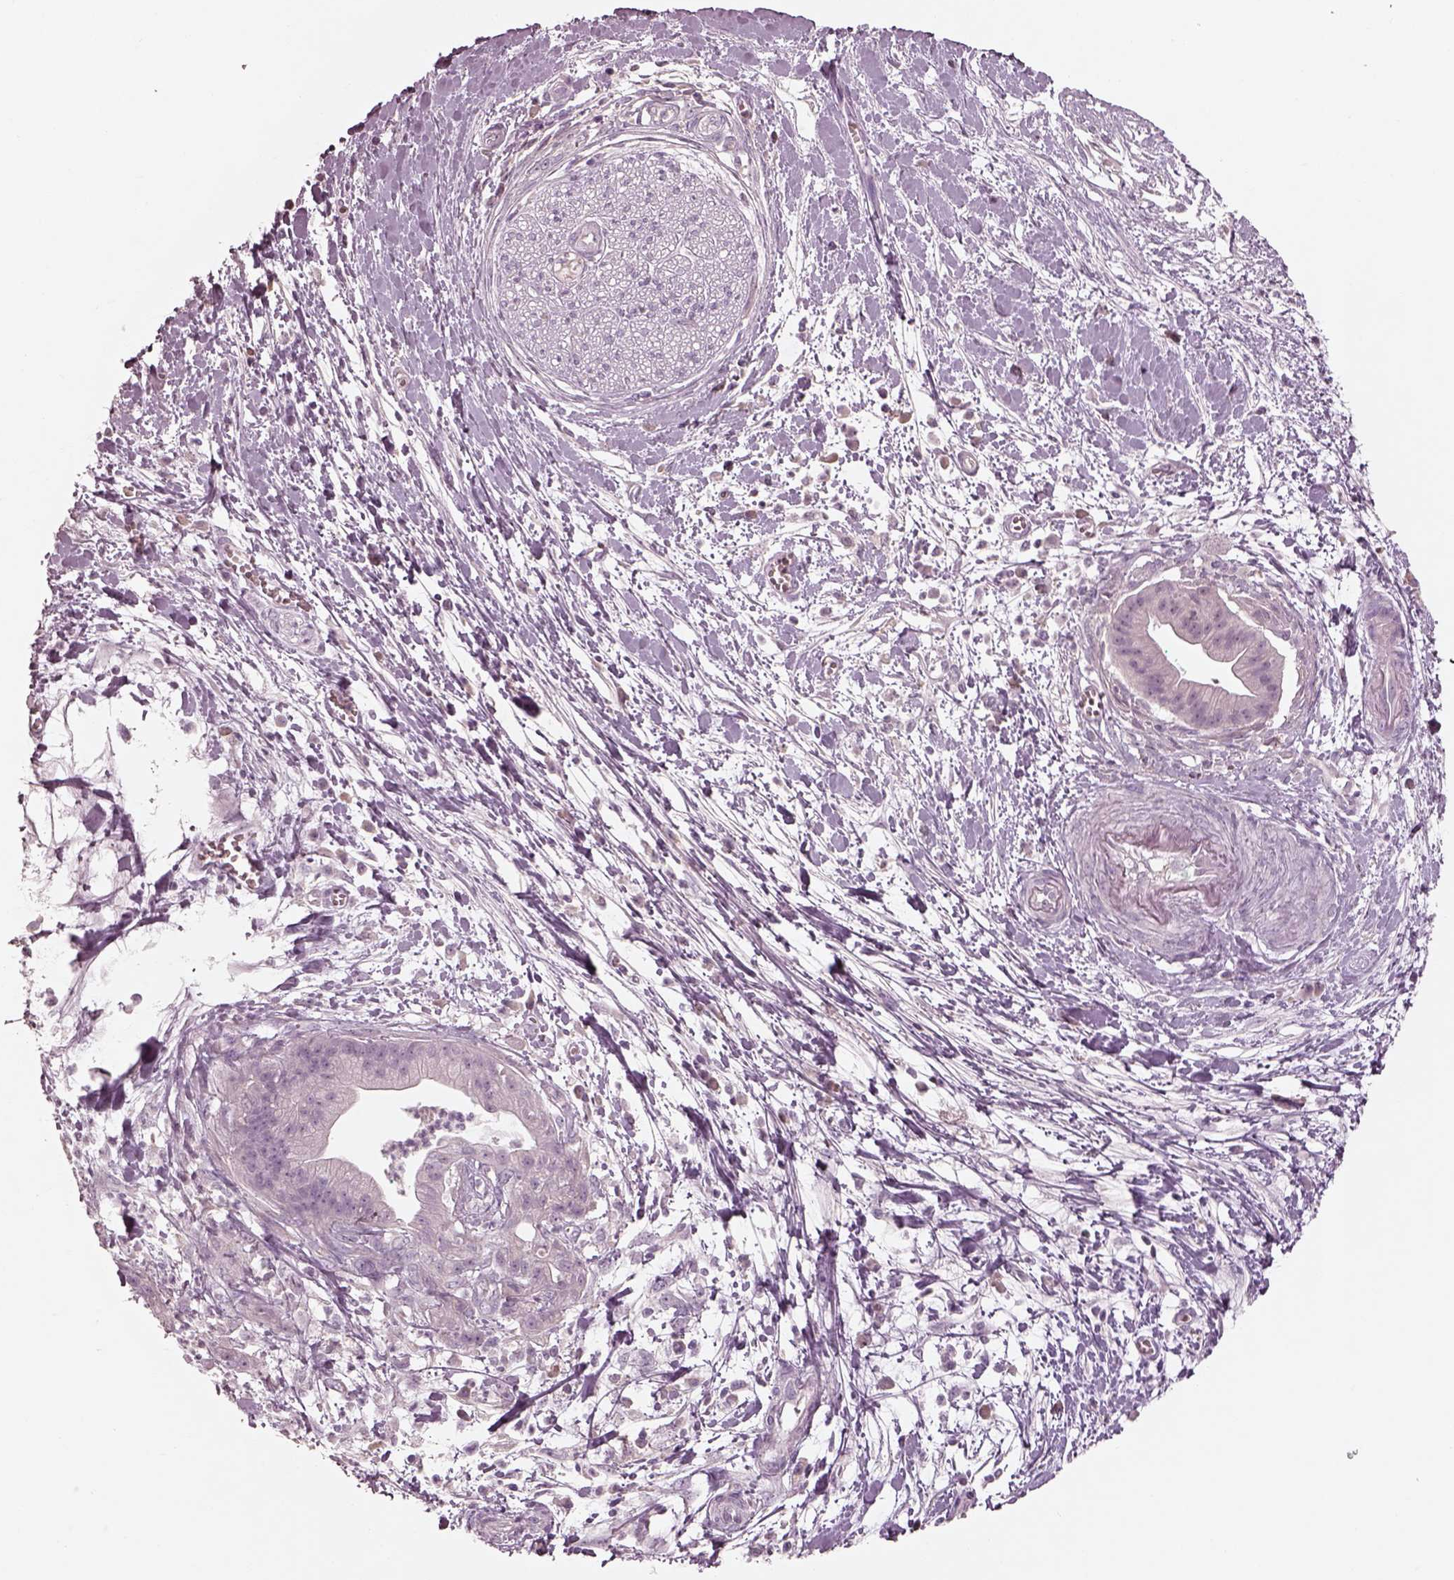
{"staining": {"intensity": "negative", "quantity": "none", "location": "none"}, "tissue": "pancreatic cancer", "cell_type": "Tumor cells", "image_type": "cancer", "snomed": [{"axis": "morphology", "description": "Normal tissue, NOS"}, {"axis": "morphology", "description": "Adenocarcinoma, NOS"}, {"axis": "topography", "description": "Lymph node"}, {"axis": "topography", "description": "Pancreas"}], "caption": "The immunohistochemistry micrograph has no significant positivity in tumor cells of pancreatic cancer (adenocarcinoma) tissue.", "gene": "SPATA6L", "patient": {"sex": "female", "age": 58}}